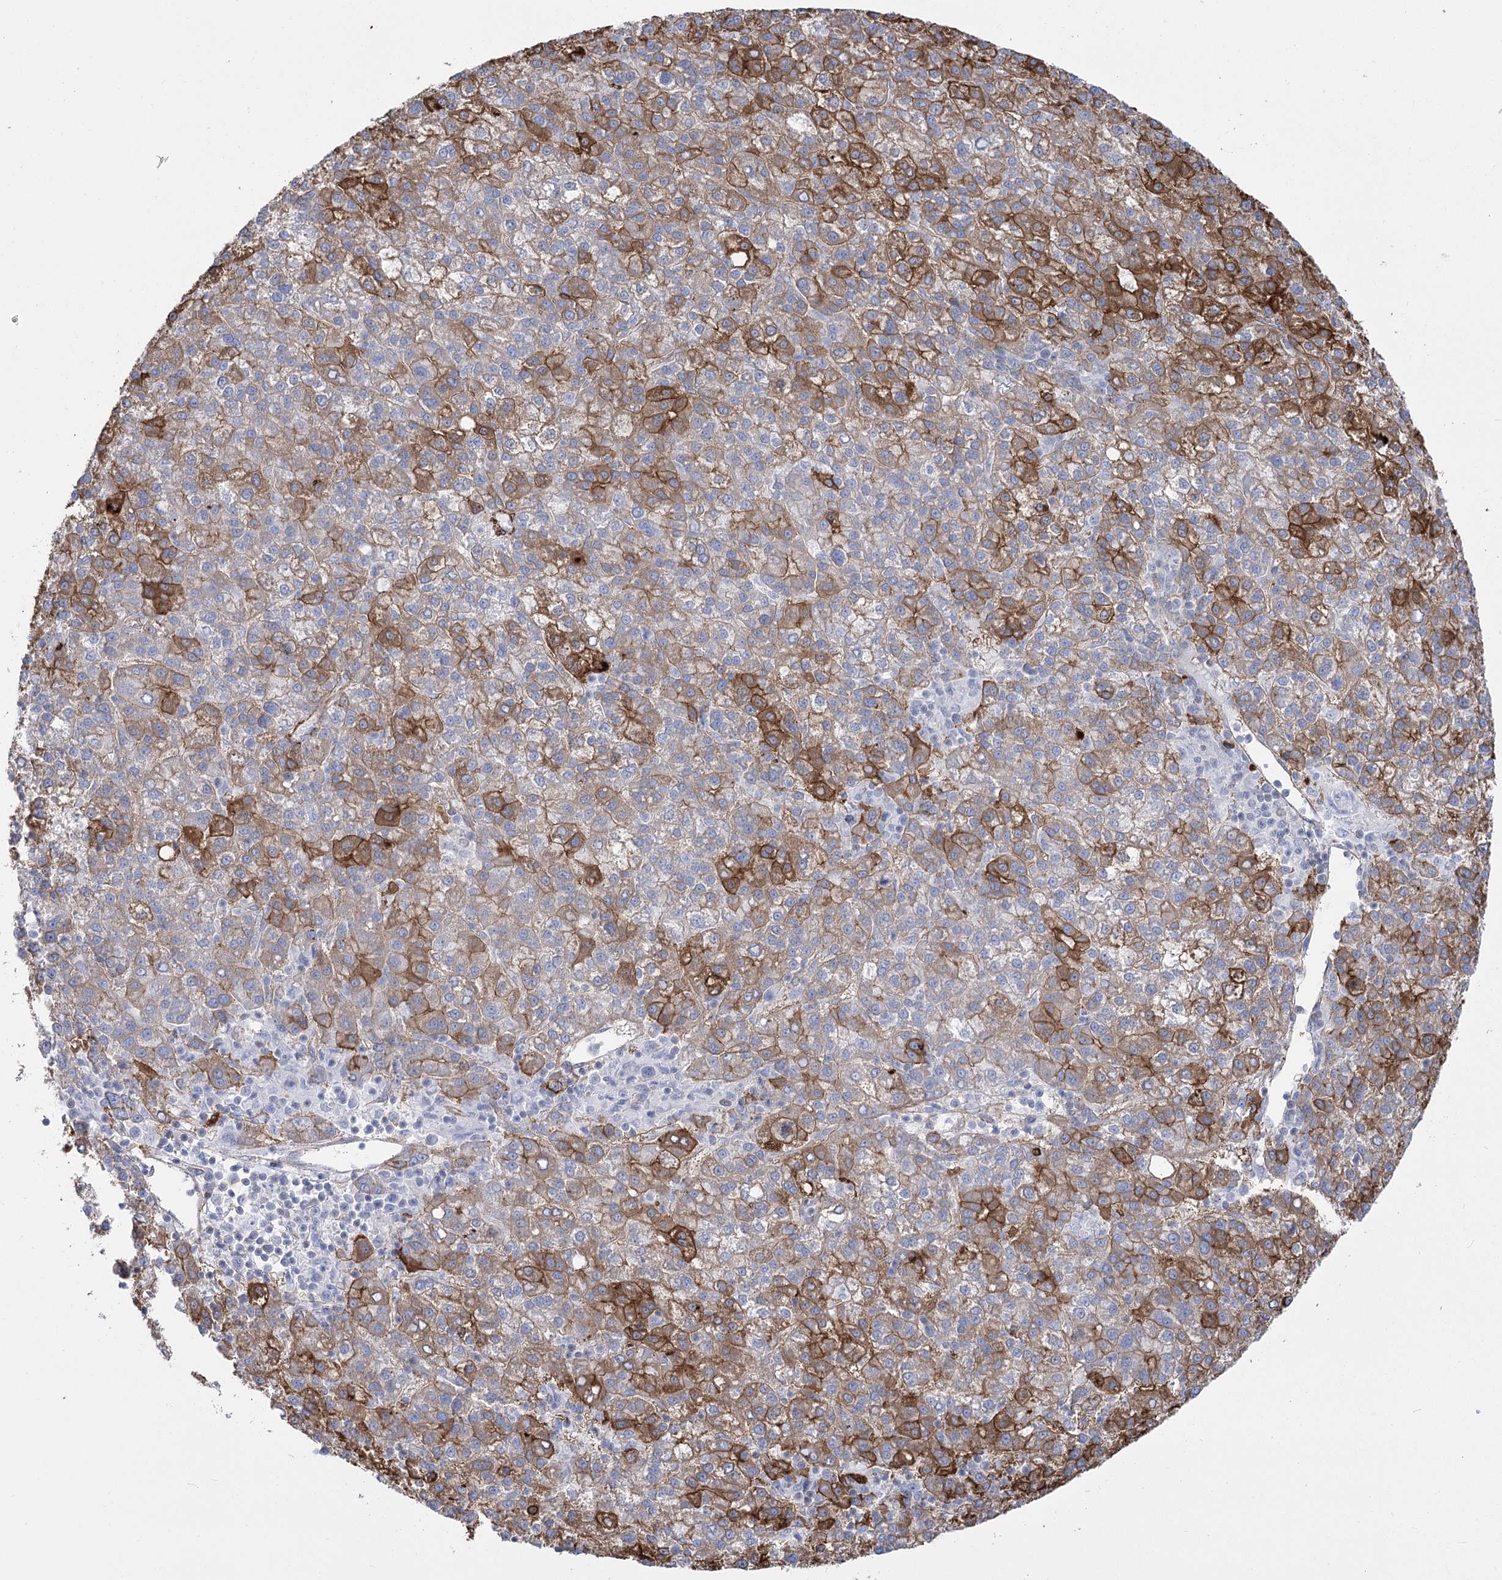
{"staining": {"intensity": "moderate", "quantity": "25%-75%", "location": "cytoplasmic/membranous"}, "tissue": "liver cancer", "cell_type": "Tumor cells", "image_type": "cancer", "snomed": [{"axis": "morphology", "description": "Carcinoma, Hepatocellular, NOS"}, {"axis": "topography", "description": "Liver"}], "caption": "Immunohistochemical staining of liver cancer (hepatocellular carcinoma) shows medium levels of moderate cytoplasmic/membranous protein staining in approximately 25%-75% of tumor cells.", "gene": "PLEKHA5", "patient": {"sex": "female", "age": 58}}